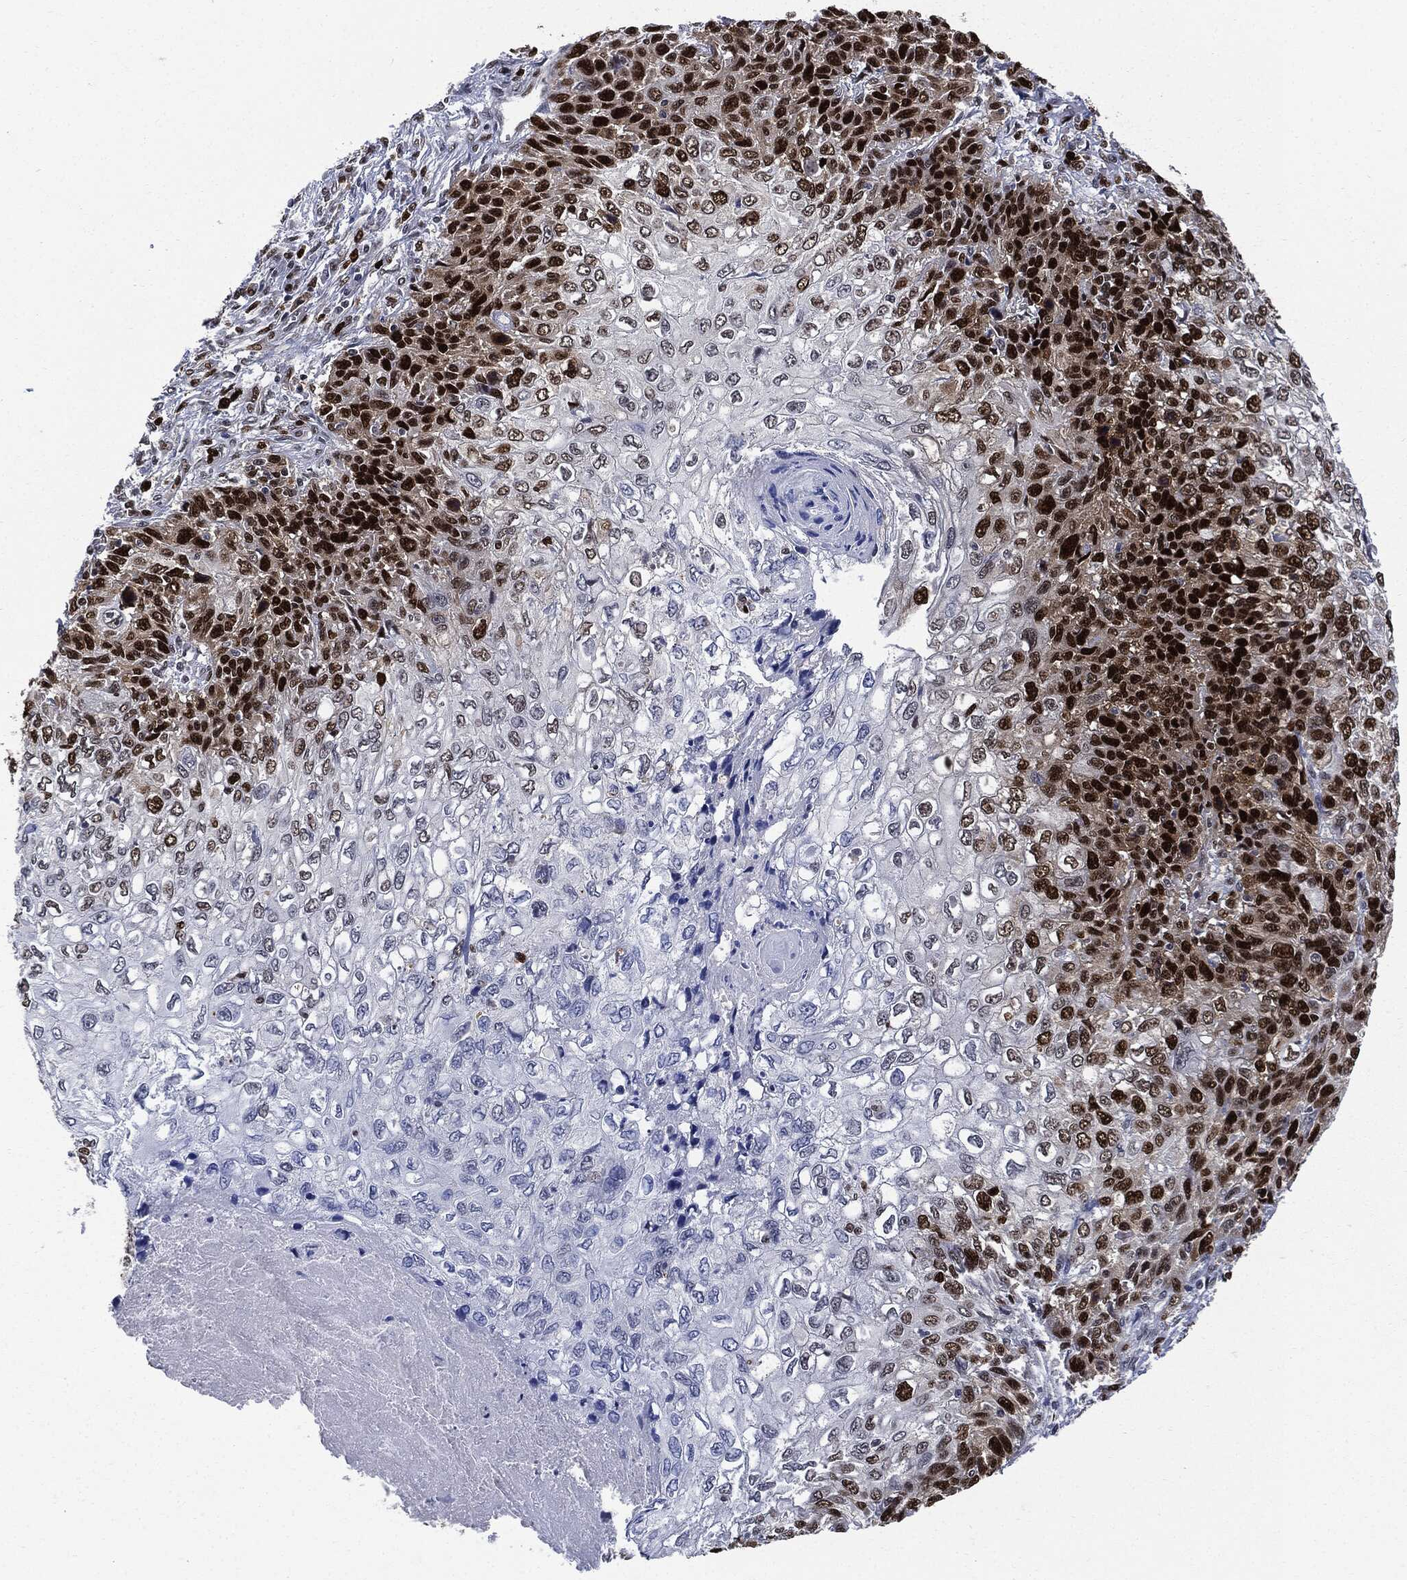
{"staining": {"intensity": "strong", "quantity": "25%-75%", "location": "nuclear"}, "tissue": "skin cancer", "cell_type": "Tumor cells", "image_type": "cancer", "snomed": [{"axis": "morphology", "description": "Squamous cell carcinoma, NOS"}, {"axis": "topography", "description": "Skin"}], "caption": "Protein expression analysis of human skin cancer reveals strong nuclear staining in approximately 25%-75% of tumor cells. Nuclei are stained in blue.", "gene": "PCNA", "patient": {"sex": "male", "age": 92}}